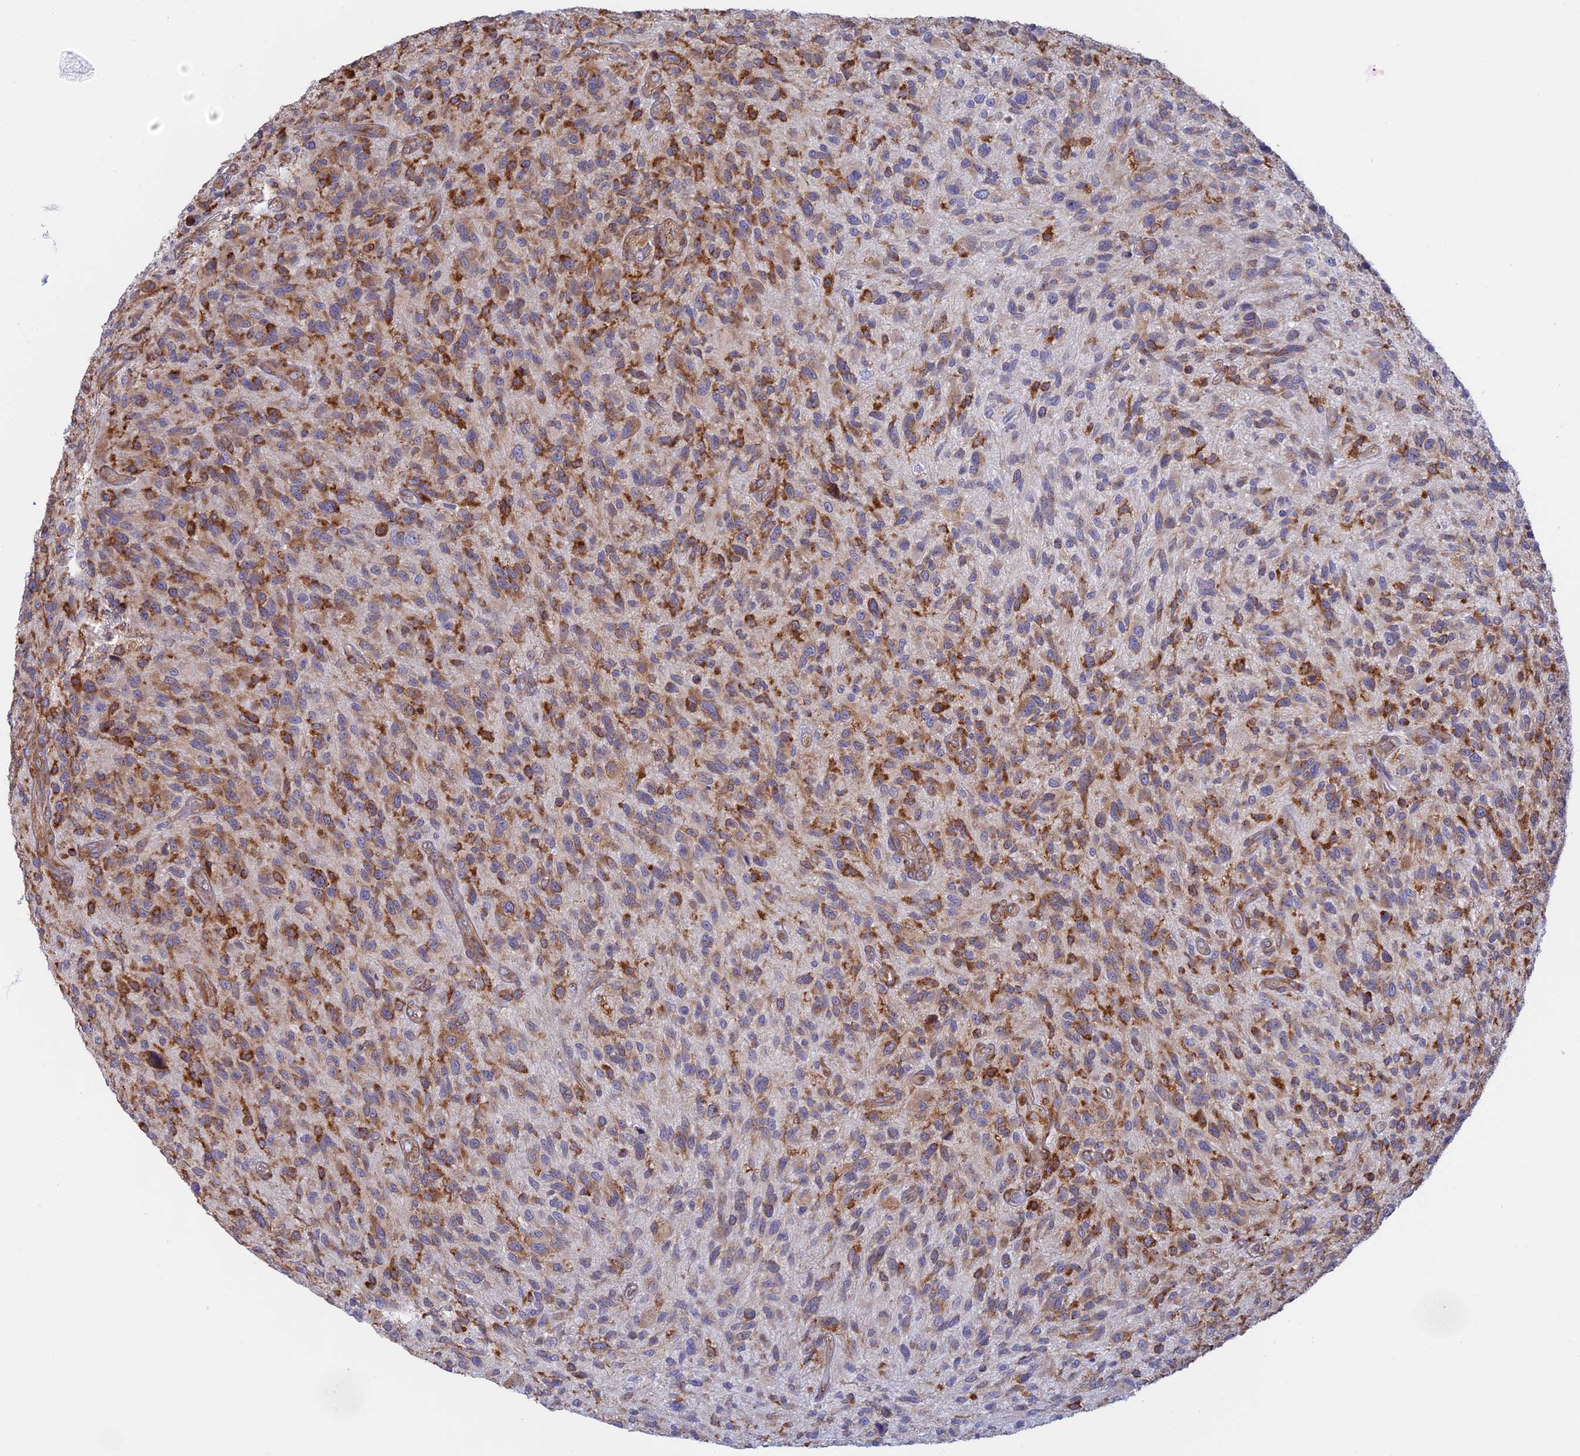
{"staining": {"intensity": "moderate", "quantity": "25%-75%", "location": "cytoplasmic/membranous"}, "tissue": "glioma", "cell_type": "Tumor cells", "image_type": "cancer", "snomed": [{"axis": "morphology", "description": "Glioma, malignant, High grade"}, {"axis": "topography", "description": "Brain"}], "caption": "High-grade glioma (malignant) stained with DAB (3,3'-diaminobenzidine) IHC exhibits medium levels of moderate cytoplasmic/membranous staining in about 25%-75% of tumor cells.", "gene": "GMIP", "patient": {"sex": "male", "age": 47}}